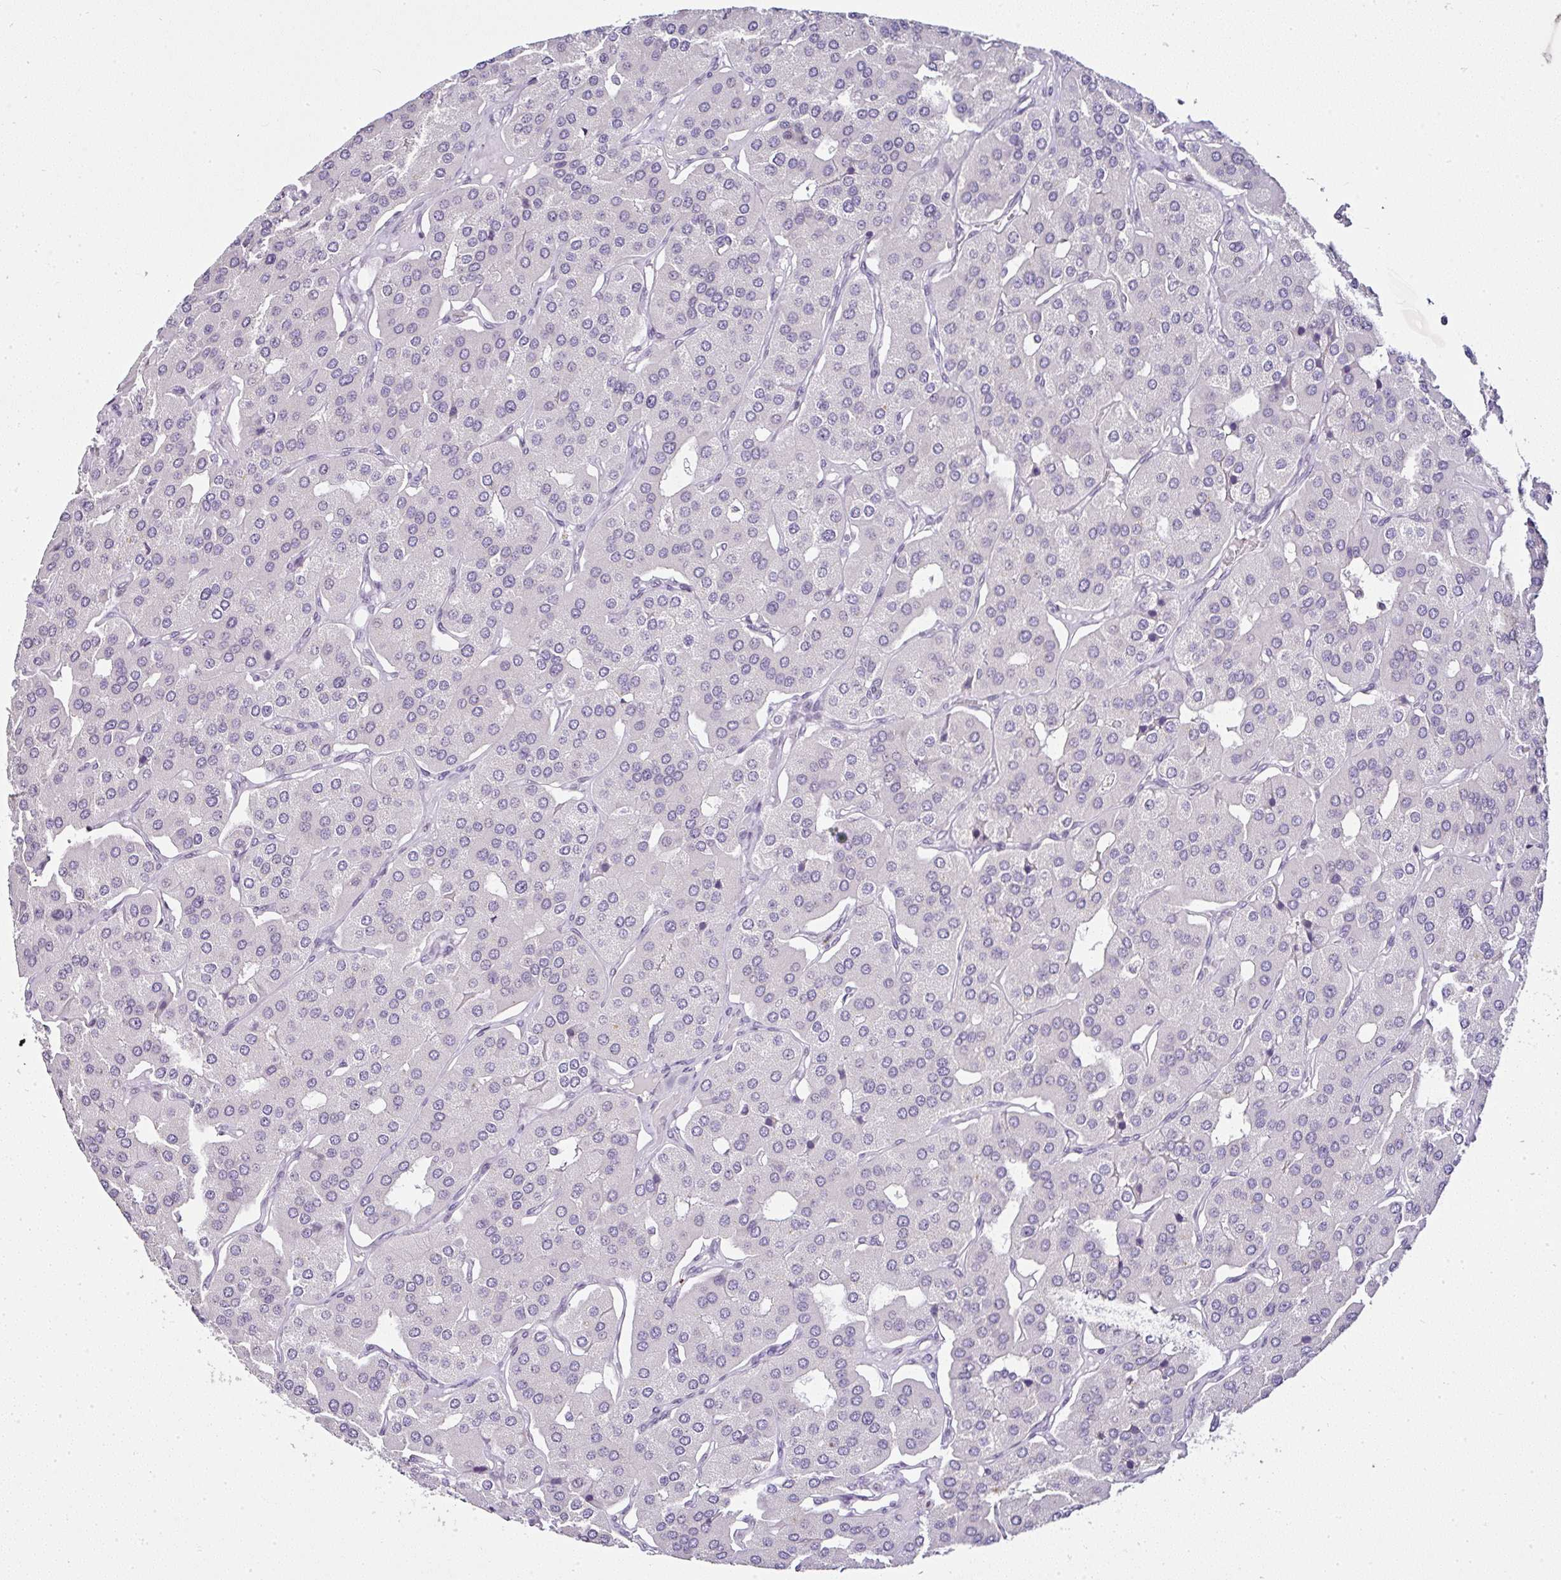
{"staining": {"intensity": "negative", "quantity": "none", "location": "none"}, "tissue": "parathyroid gland", "cell_type": "Glandular cells", "image_type": "normal", "snomed": [{"axis": "morphology", "description": "Normal tissue, NOS"}, {"axis": "morphology", "description": "Adenoma, NOS"}, {"axis": "topography", "description": "Parathyroid gland"}], "caption": "Glandular cells show no significant protein positivity in benign parathyroid gland.", "gene": "SERPINB3", "patient": {"sex": "female", "age": 86}}